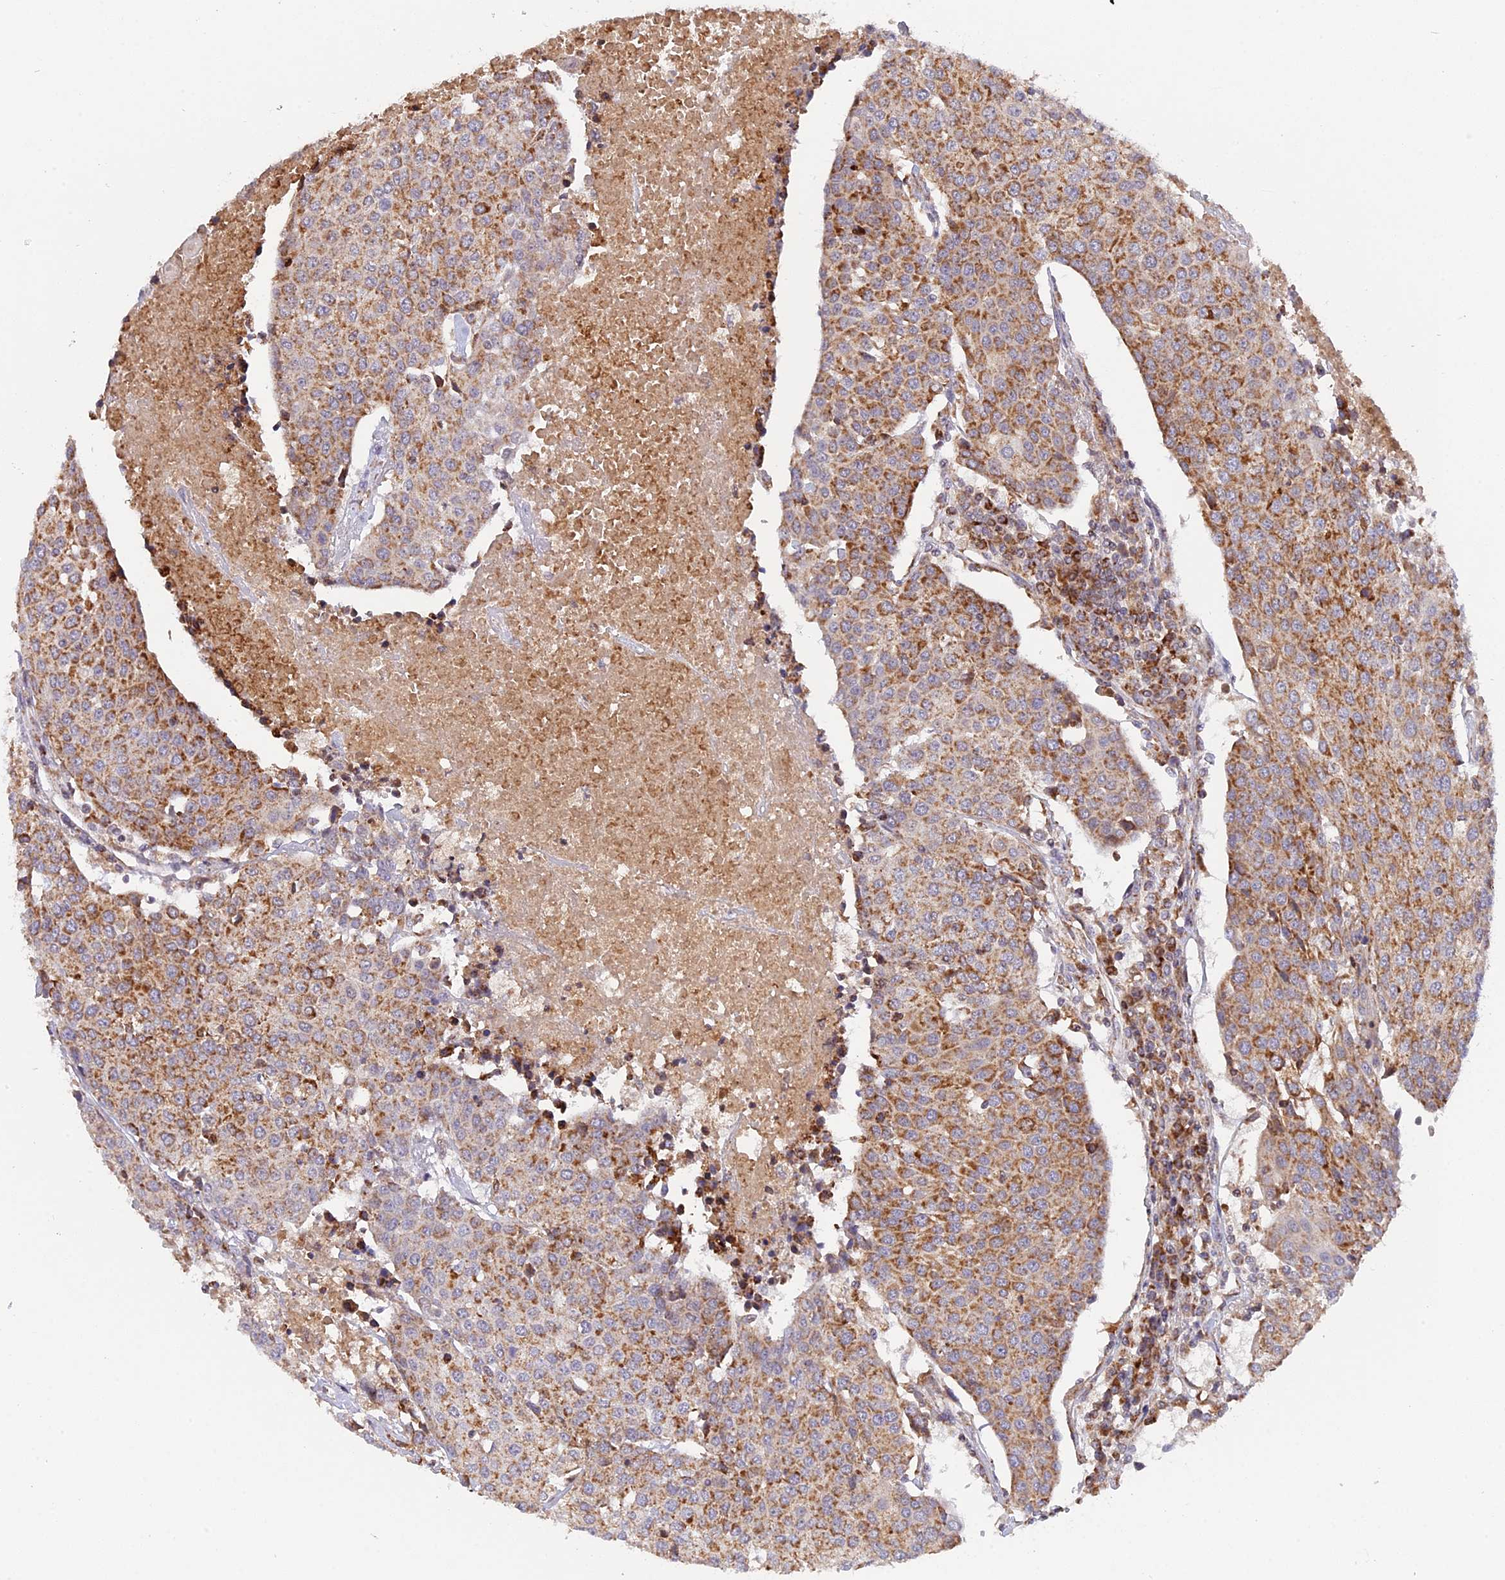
{"staining": {"intensity": "moderate", "quantity": ">75%", "location": "cytoplasmic/membranous"}, "tissue": "urothelial cancer", "cell_type": "Tumor cells", "image_type": "cancer", "snomed": [{"axis": "morphology", "description": "Urothelial carcinoma, High grade"}, {"axis": "topography", "description": "Urinary bladder"}], "caption": "High-grade urothelial carcinoma tissue exhibits moderate cytoplasmic/membranous positivity in about >75% of tumor cells", "gene": "MPV17L", "patient": {"sex": "female", "age": 85}}